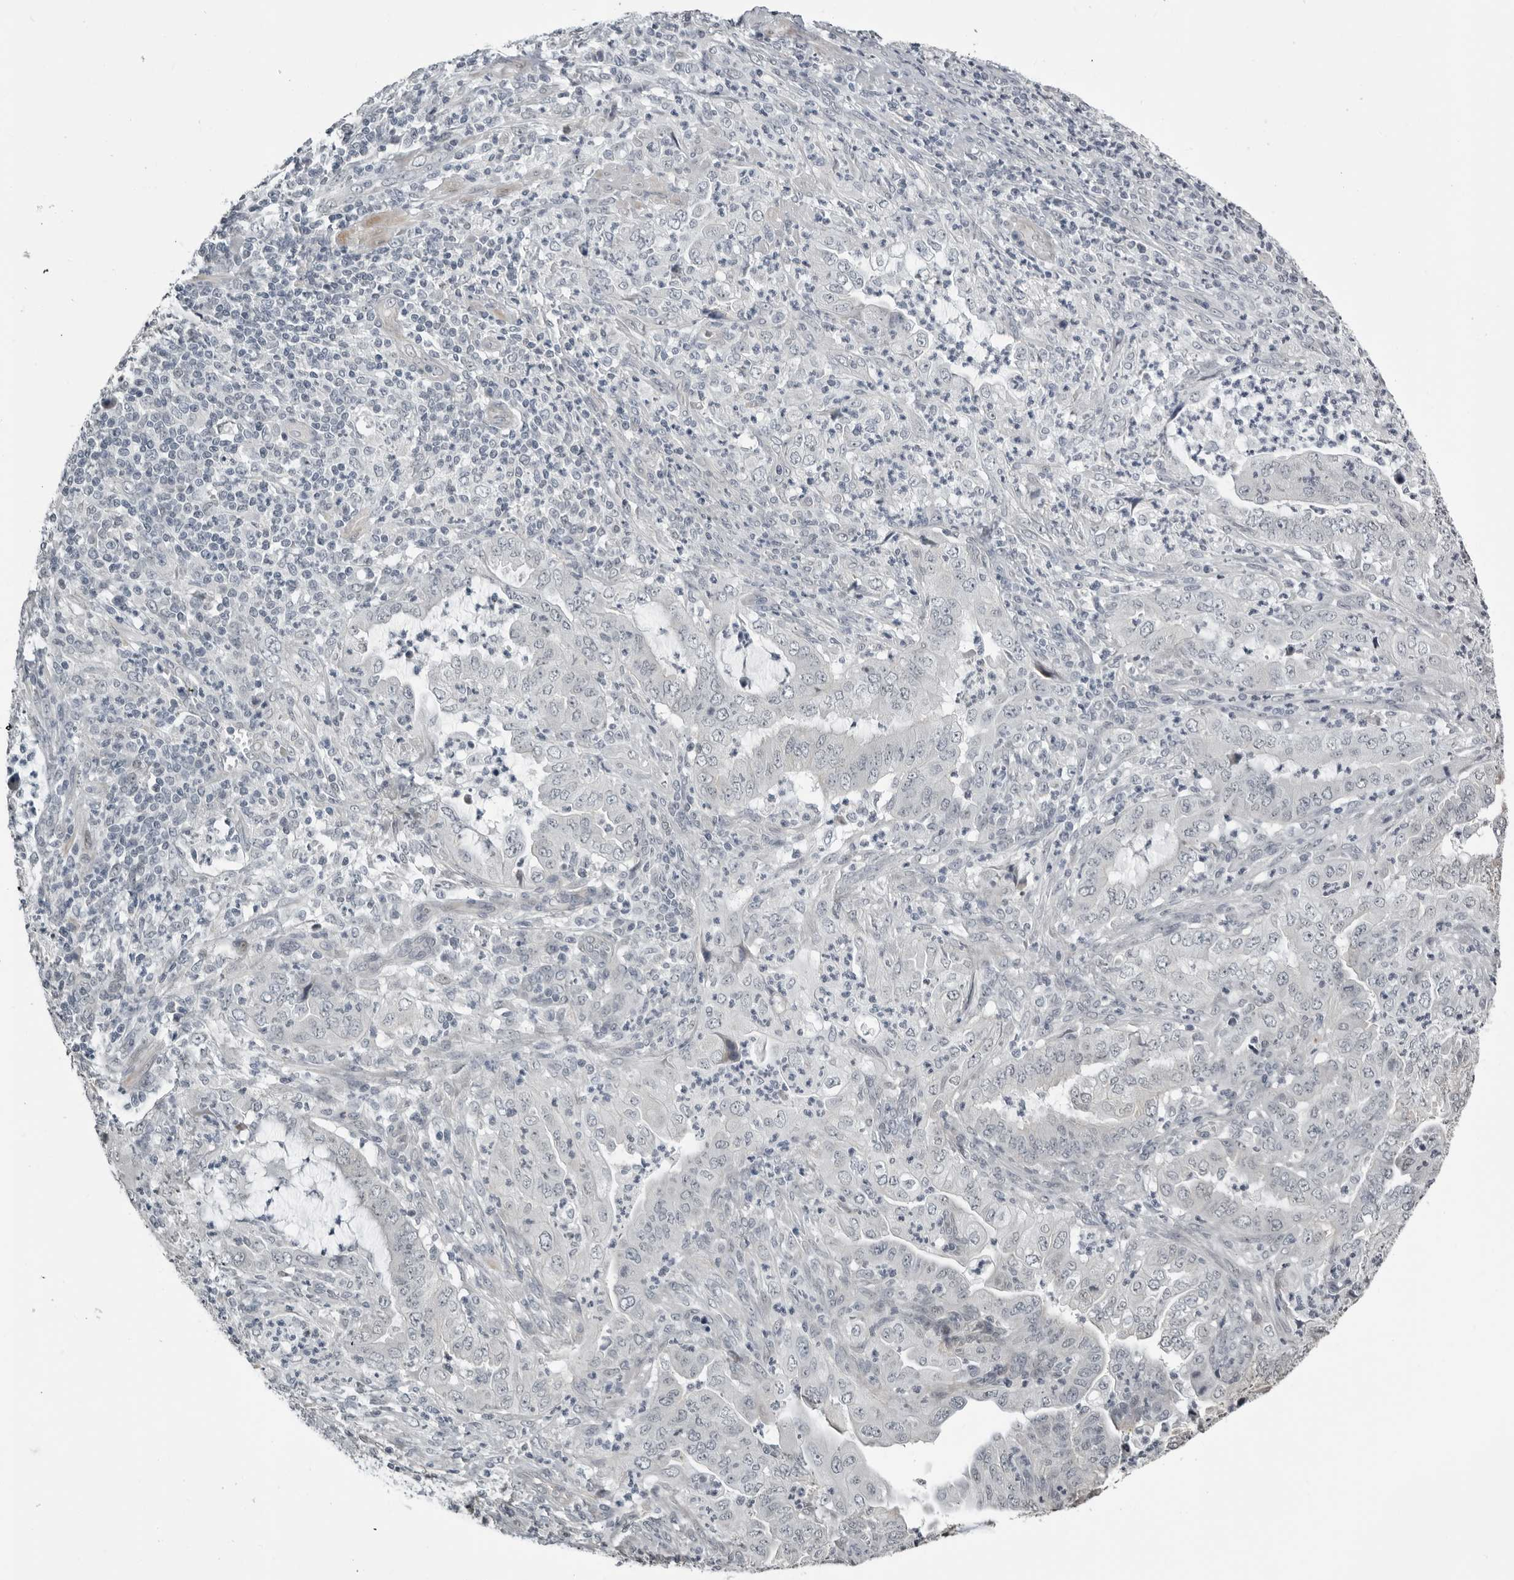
{"staining": {"intensity": "negative", "quantity": "none", "location": "none"}, "tissue": "endometrial cancer", "cell_type": "Tumor cells", "image_type": "cancer", "snomed": [{"axis": "morphology", "description": "Adenocarcinoma, NOS"}, {"axis": "topography", "description": "Endometrium"}], "caption": "IHC photomicrograph of neoplastic tissue: human endometrial cancer (adenocarcinoma) stained with DAB (3,3'-diaminobenzidine) demonstrates no significant protein expression in tumor cells. (DAB immunohistochemistry (IHC) visualized using brightfield microscopy, high magnification).", "gene": "PRRX2", "patient": {"sex": "female", "age": 51}}